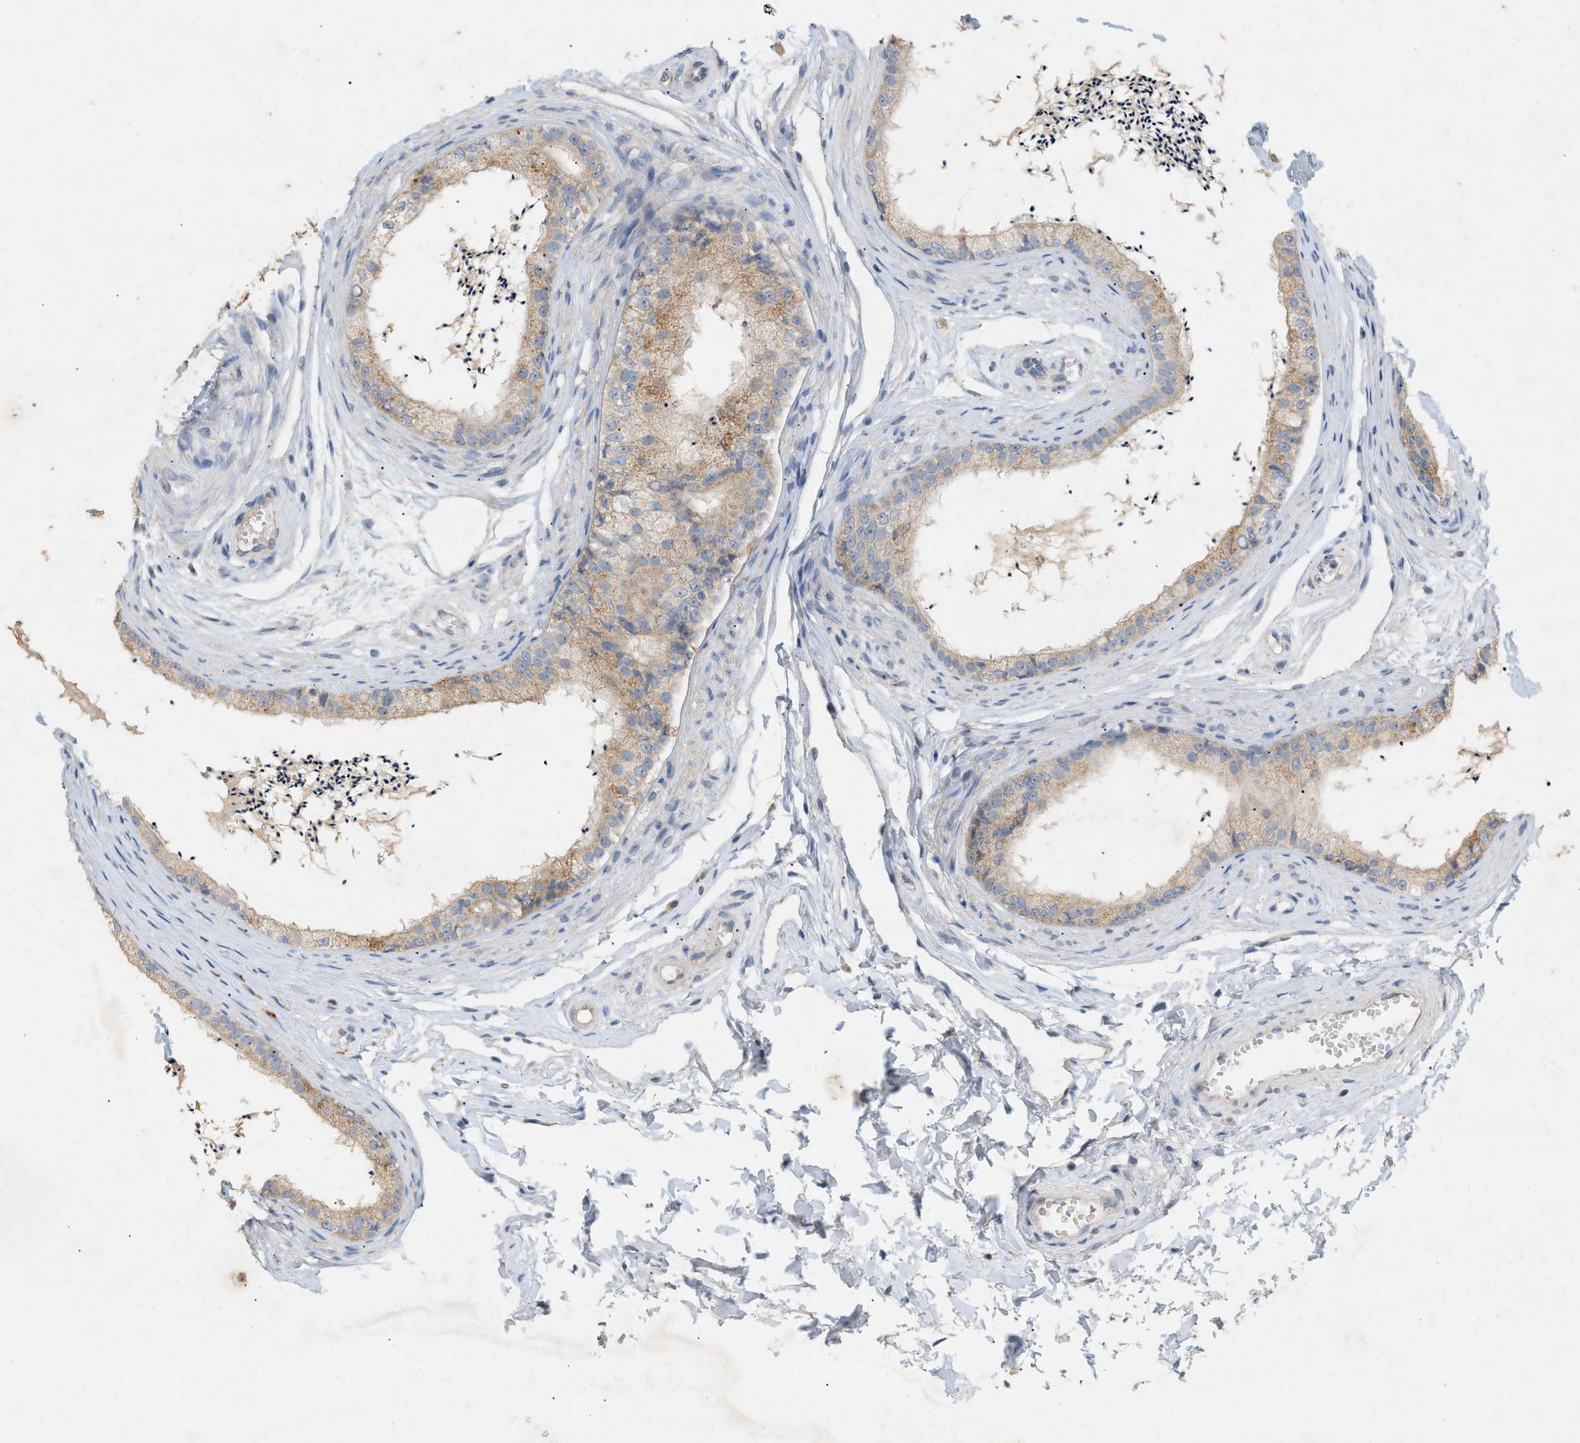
{"staining": {"intensity": "moderate", "quantity": "25%-75%", "location": "cytoplasmic/membranous"}, "tissue": "epididymis", "cell_type": "Glandular cells", "image_type": "normal", "snomed": [{"axis": "morphology", "description": "Normal tissue, NOS"}, {"axis": "topography", "description": "Epididymis"}], "caption": "Immunohistochemistry (DAB) staining of normal epididymis shows moderate cytoplasmic/membranous protein positivity in about 25%-75% of glandular cells. (DAB (3,3'-diaminobenzidine) = brown stain, brightfield microscopy at high magnification).", "gene": "DCAF7", "patient": {"sex": "male", "age": 56}}